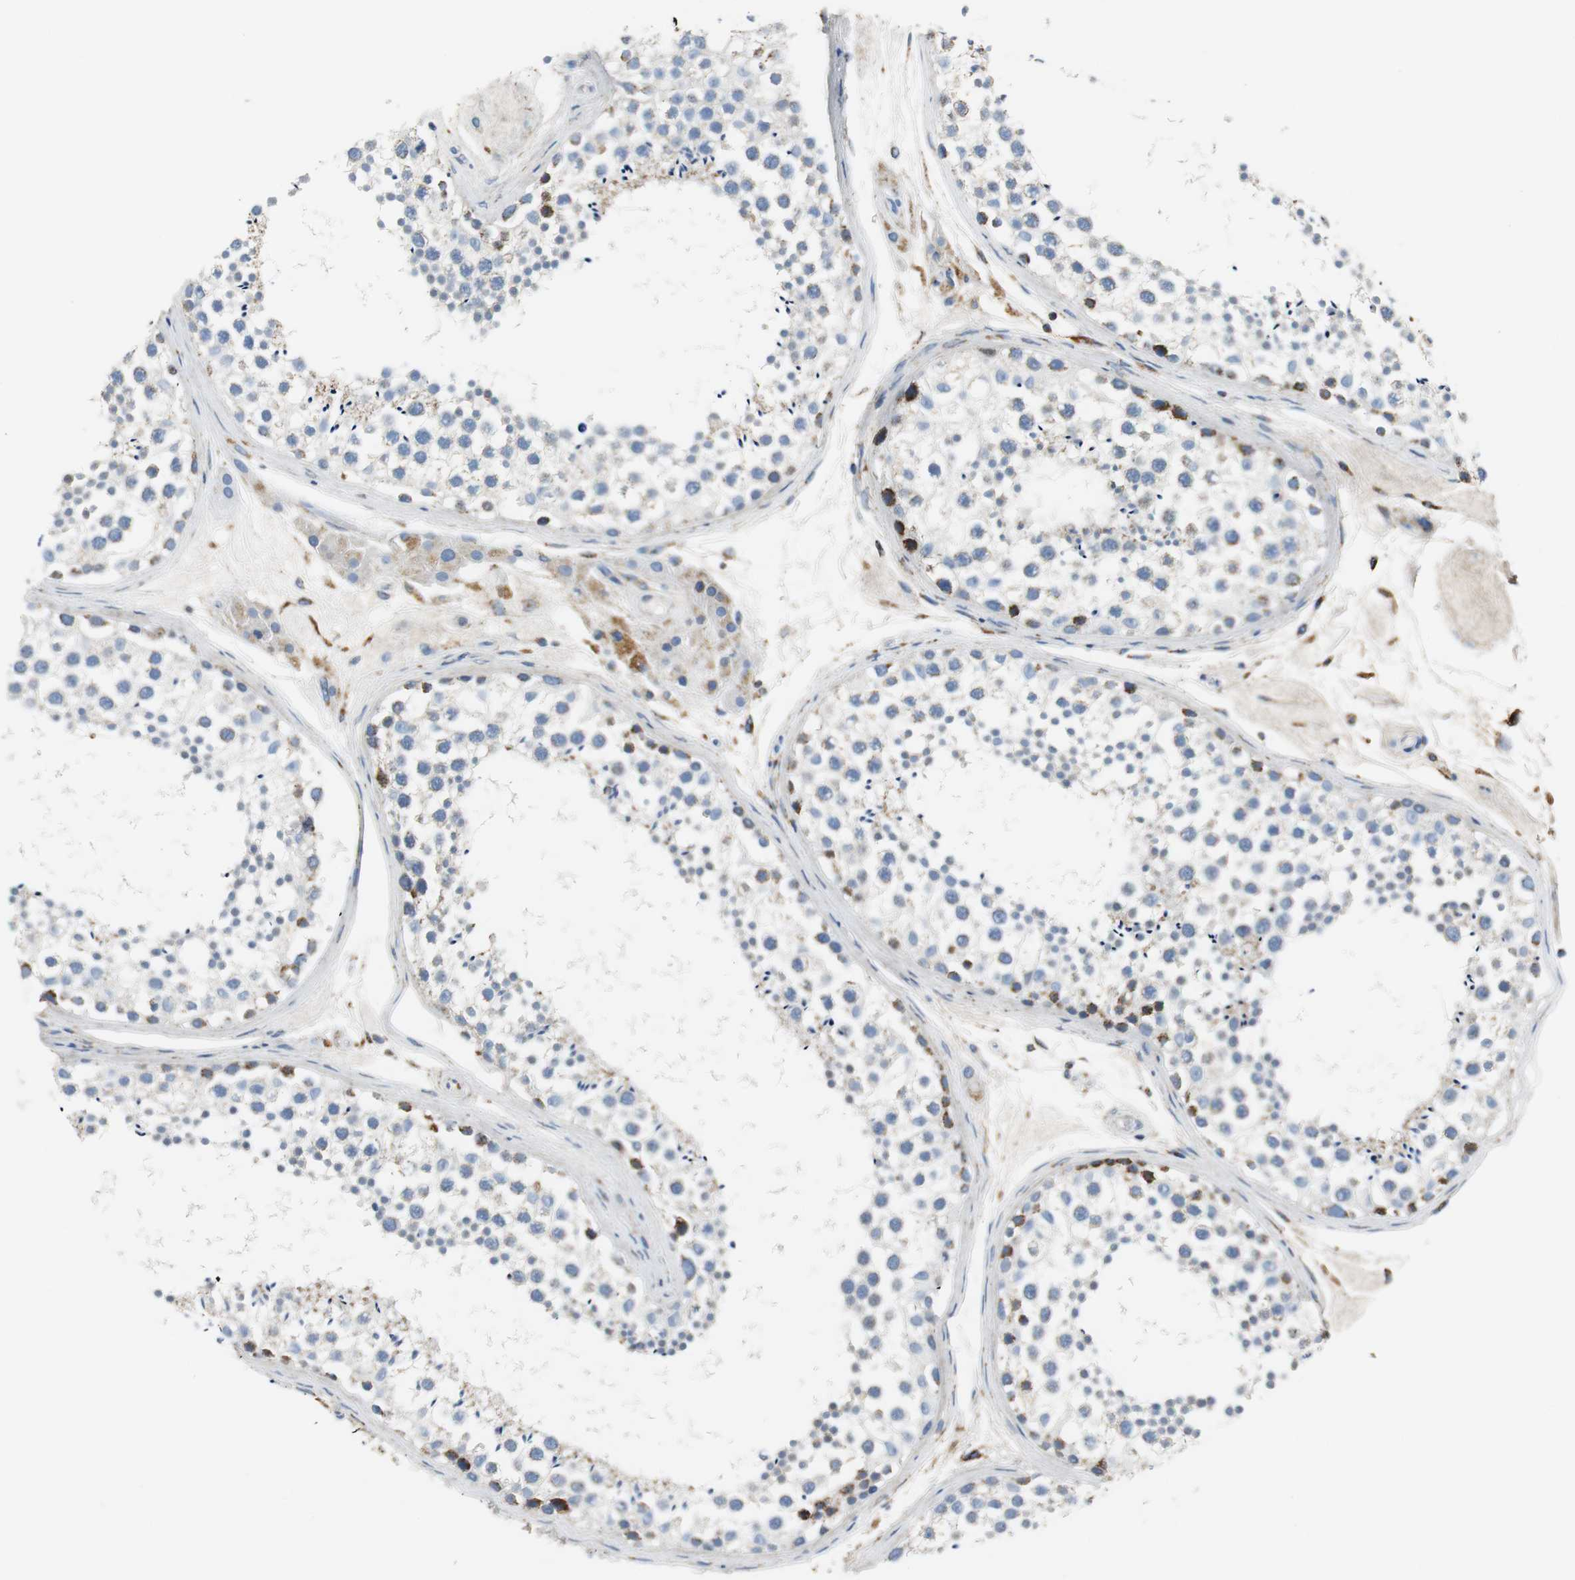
{"staining": {"intensity": "strong", "quantity": "25%-75%", "location": "cytoplasmic/membranous"}, "tissue": "testis", "cell_type": "Cells in seminiferous ducts", "image_type": "normal", "snomed": [{"axis": "morphology", "description": "Normal tissue, NOS"}, {"axis": "topography", "description": "Testis"}], "caption": "Immunohistochemistry of benign human testis exhibits high levels of strong cytoplasmic/membranous staining in about 25%-75% of cells in seminiferous ducts.", "gene": "C1QTNF7", "patient": {"sex": "male", "age": 46}}